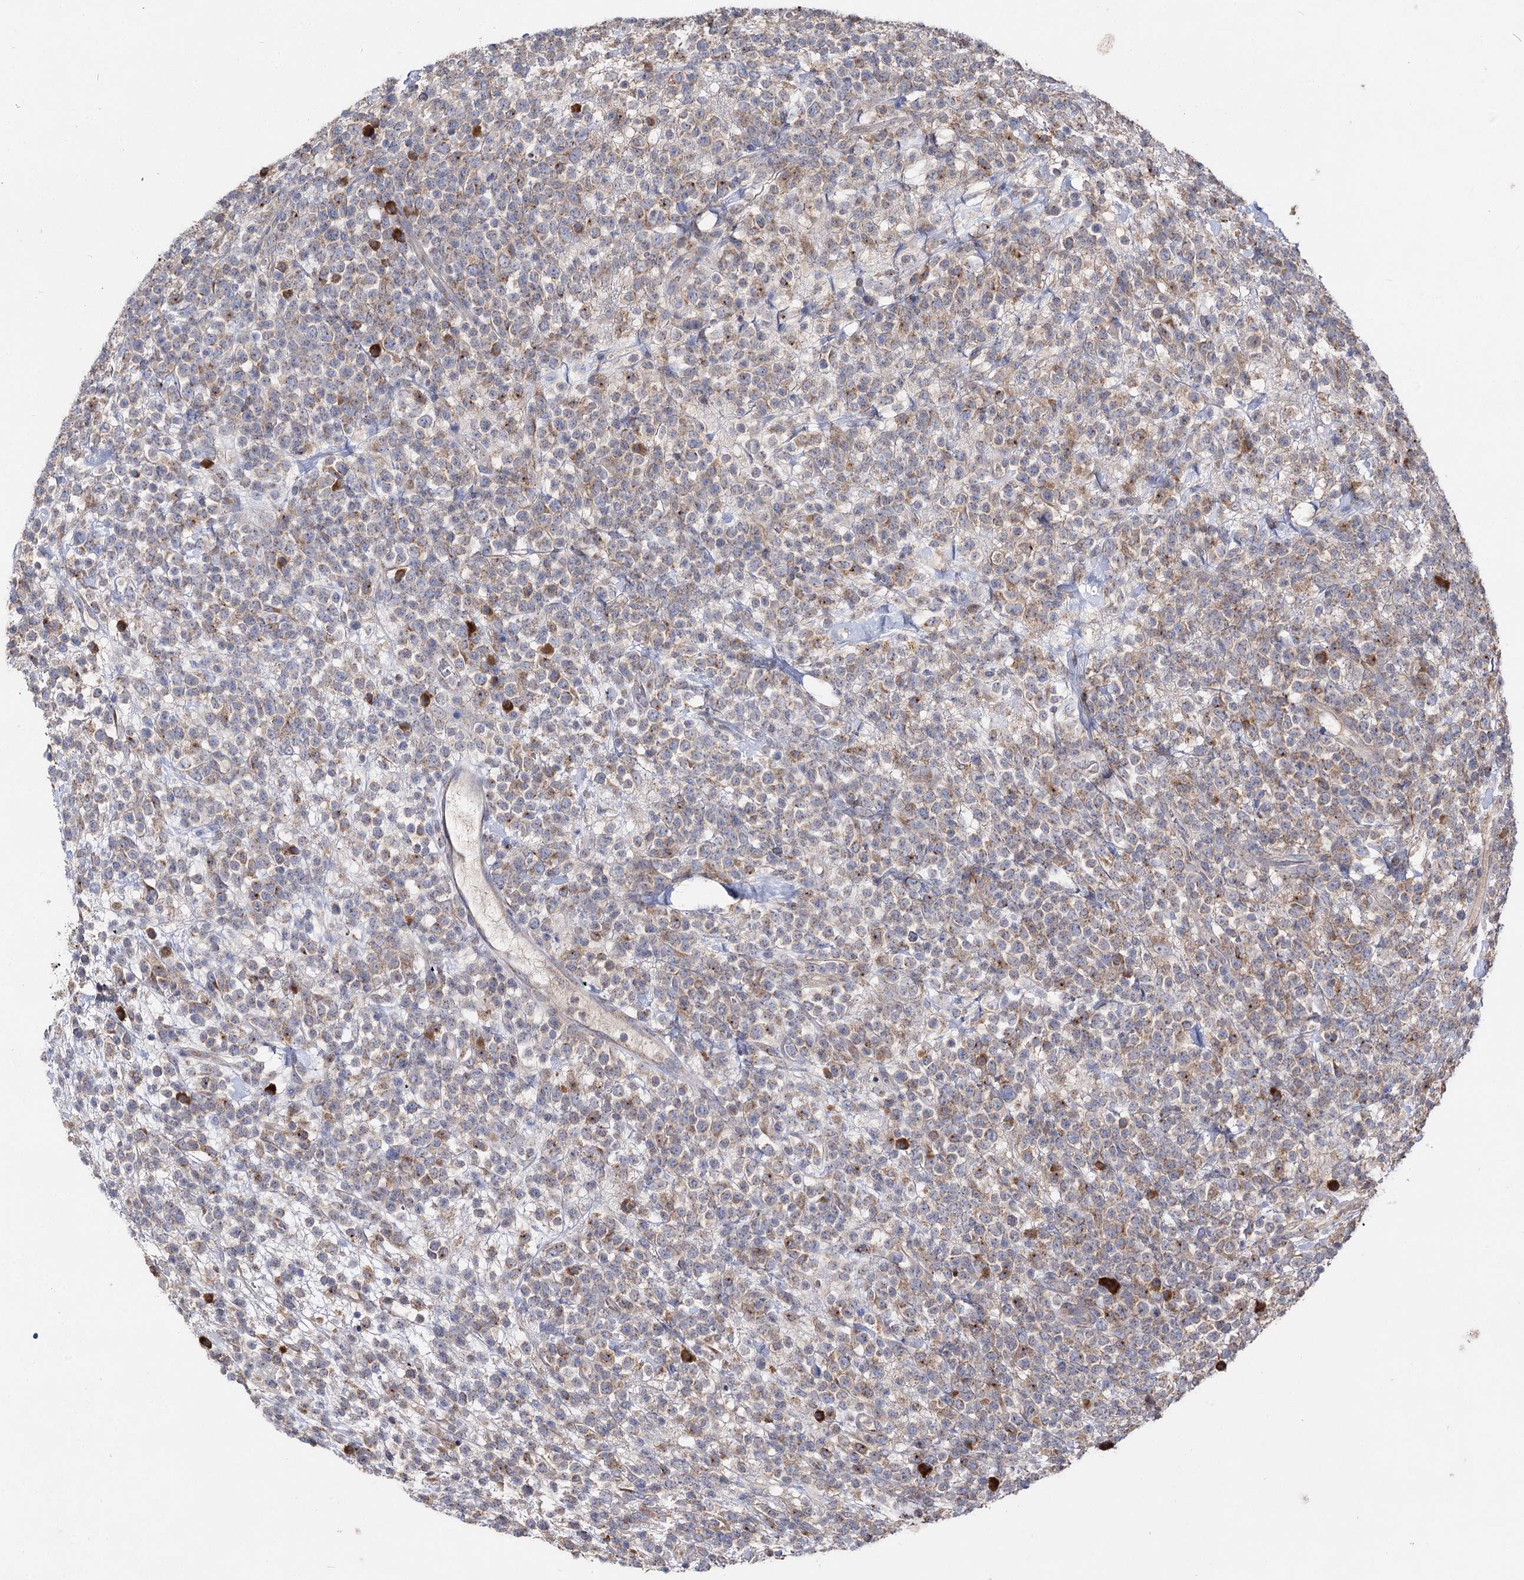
{"staining": {"intensity": "weak", "quantity": "25%-75%", "location": "cytoplasmic/membranous"}, "tissue": "lymphoma", "cell_type": "Tumor cells", "image_type": "cancer", "snomed": [{"axis": "morphology", "description": "Malignant lymphoma, non-Hodgkin's type, High grade"}, {"axis": "topography", "description": "Colon"}], "caption": "Immunohistochemical staining of high-grade malignant lymphoma, non-Hodgkin's type displays low levels of weak cytoplasmic/membranous protein staining in about 25%-75% of tumor cells. The staining was performed using DAB (3,3'-diaminobenzidine), with brown indicating positive protein expression. Nuclei are stained blue with hematoxylin.", "gene": "IL1RAP", "patient": {"sex": "female", "age": 53}}